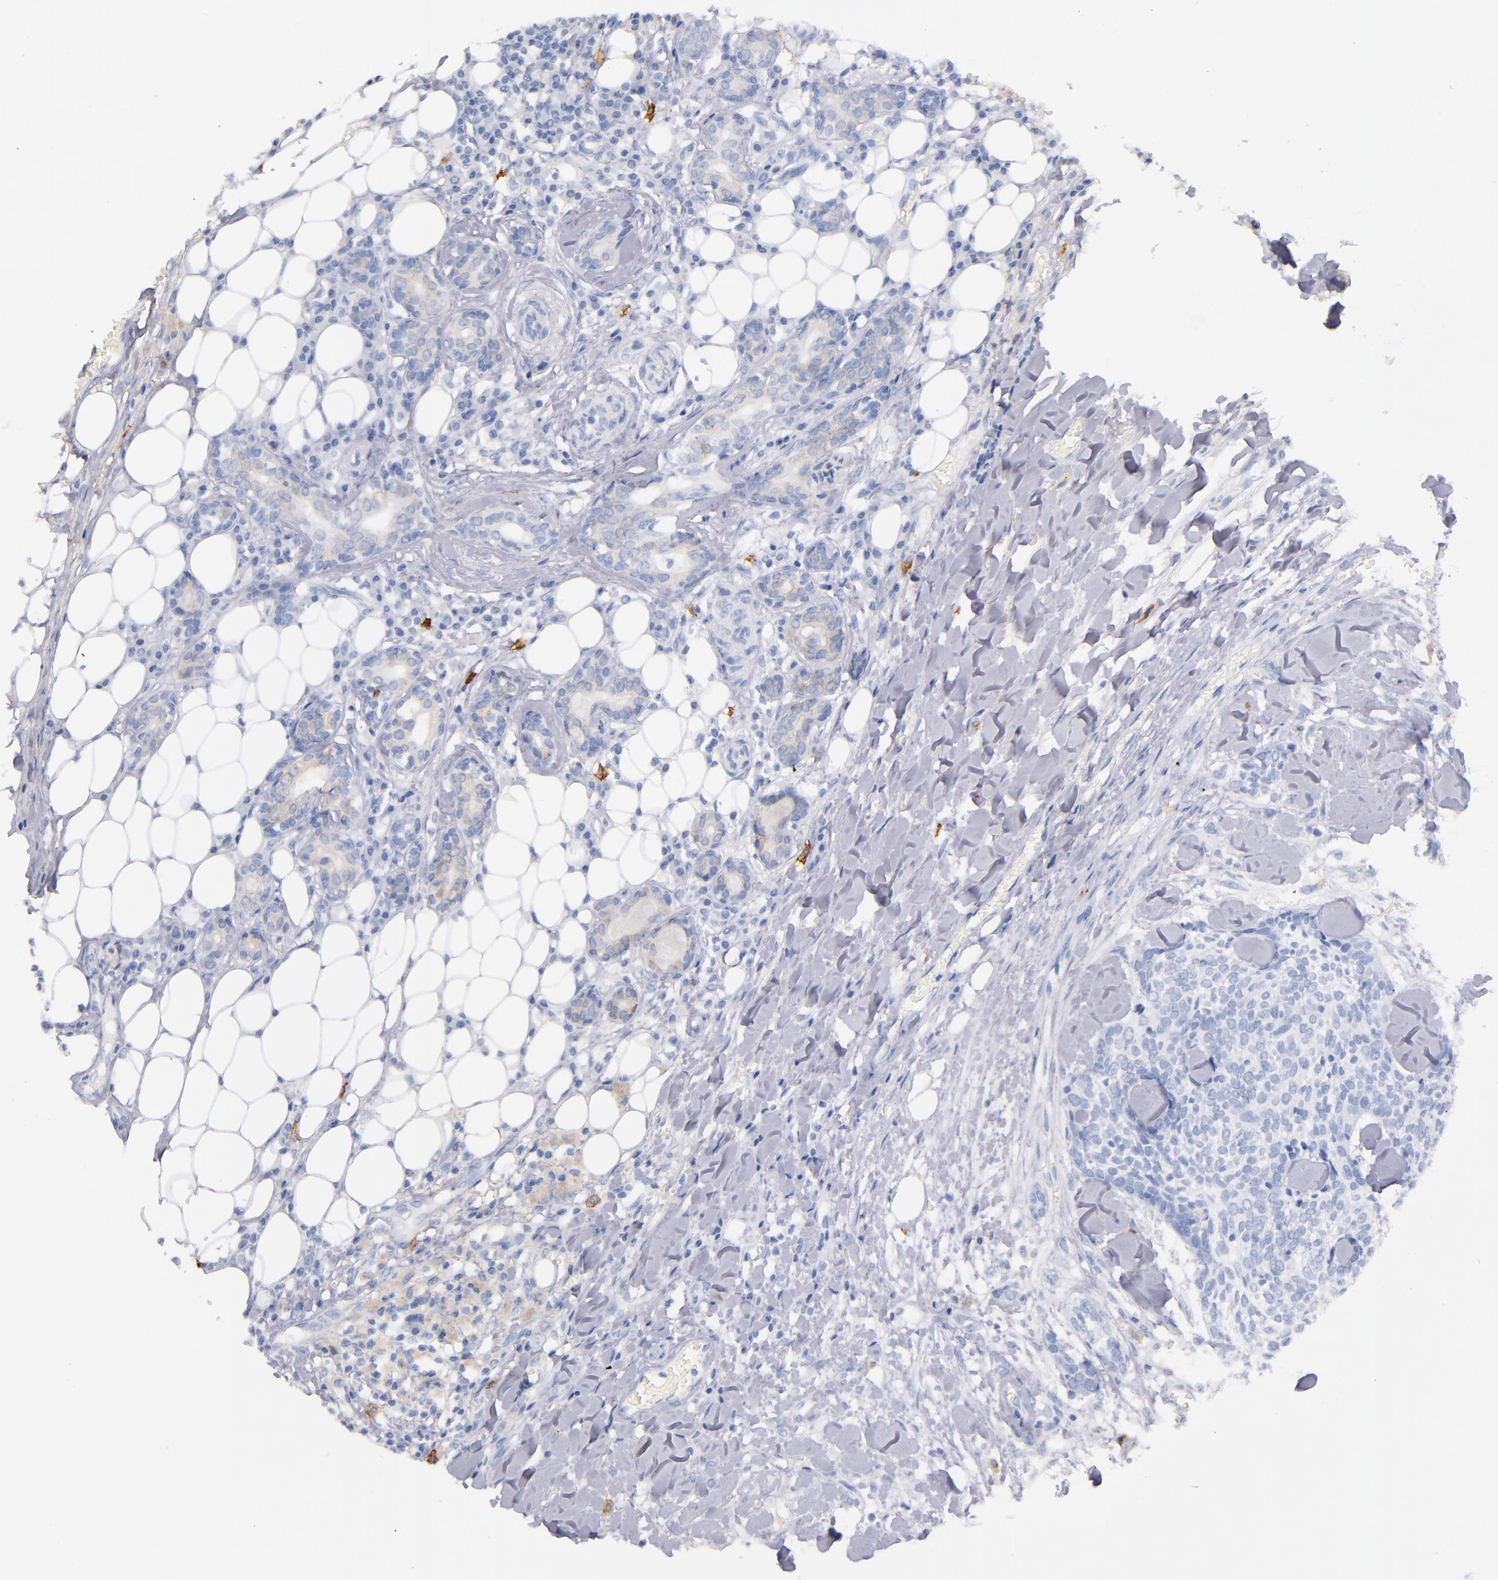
{"staining": {"intensity": "weak", "quantity": "<25%", "location": "cytoplasmic/membranous"}, "tissue": "head and neck cancer", "cell_type": "Tumor cells", "image_type": "cancer", "snomed": [{"axis": "morphology", "description": "Squamous cell carcinoma, NOS"}, {"axis": "topography", "description": "Salivary gland"}, {"axis": "topography", "description": "Head-Neck"}], "caption": "There is no significant expression in tumor cells of head and neck cancer.", "gene": "KIT", "patient": {"sex": "male", "age": 70}}